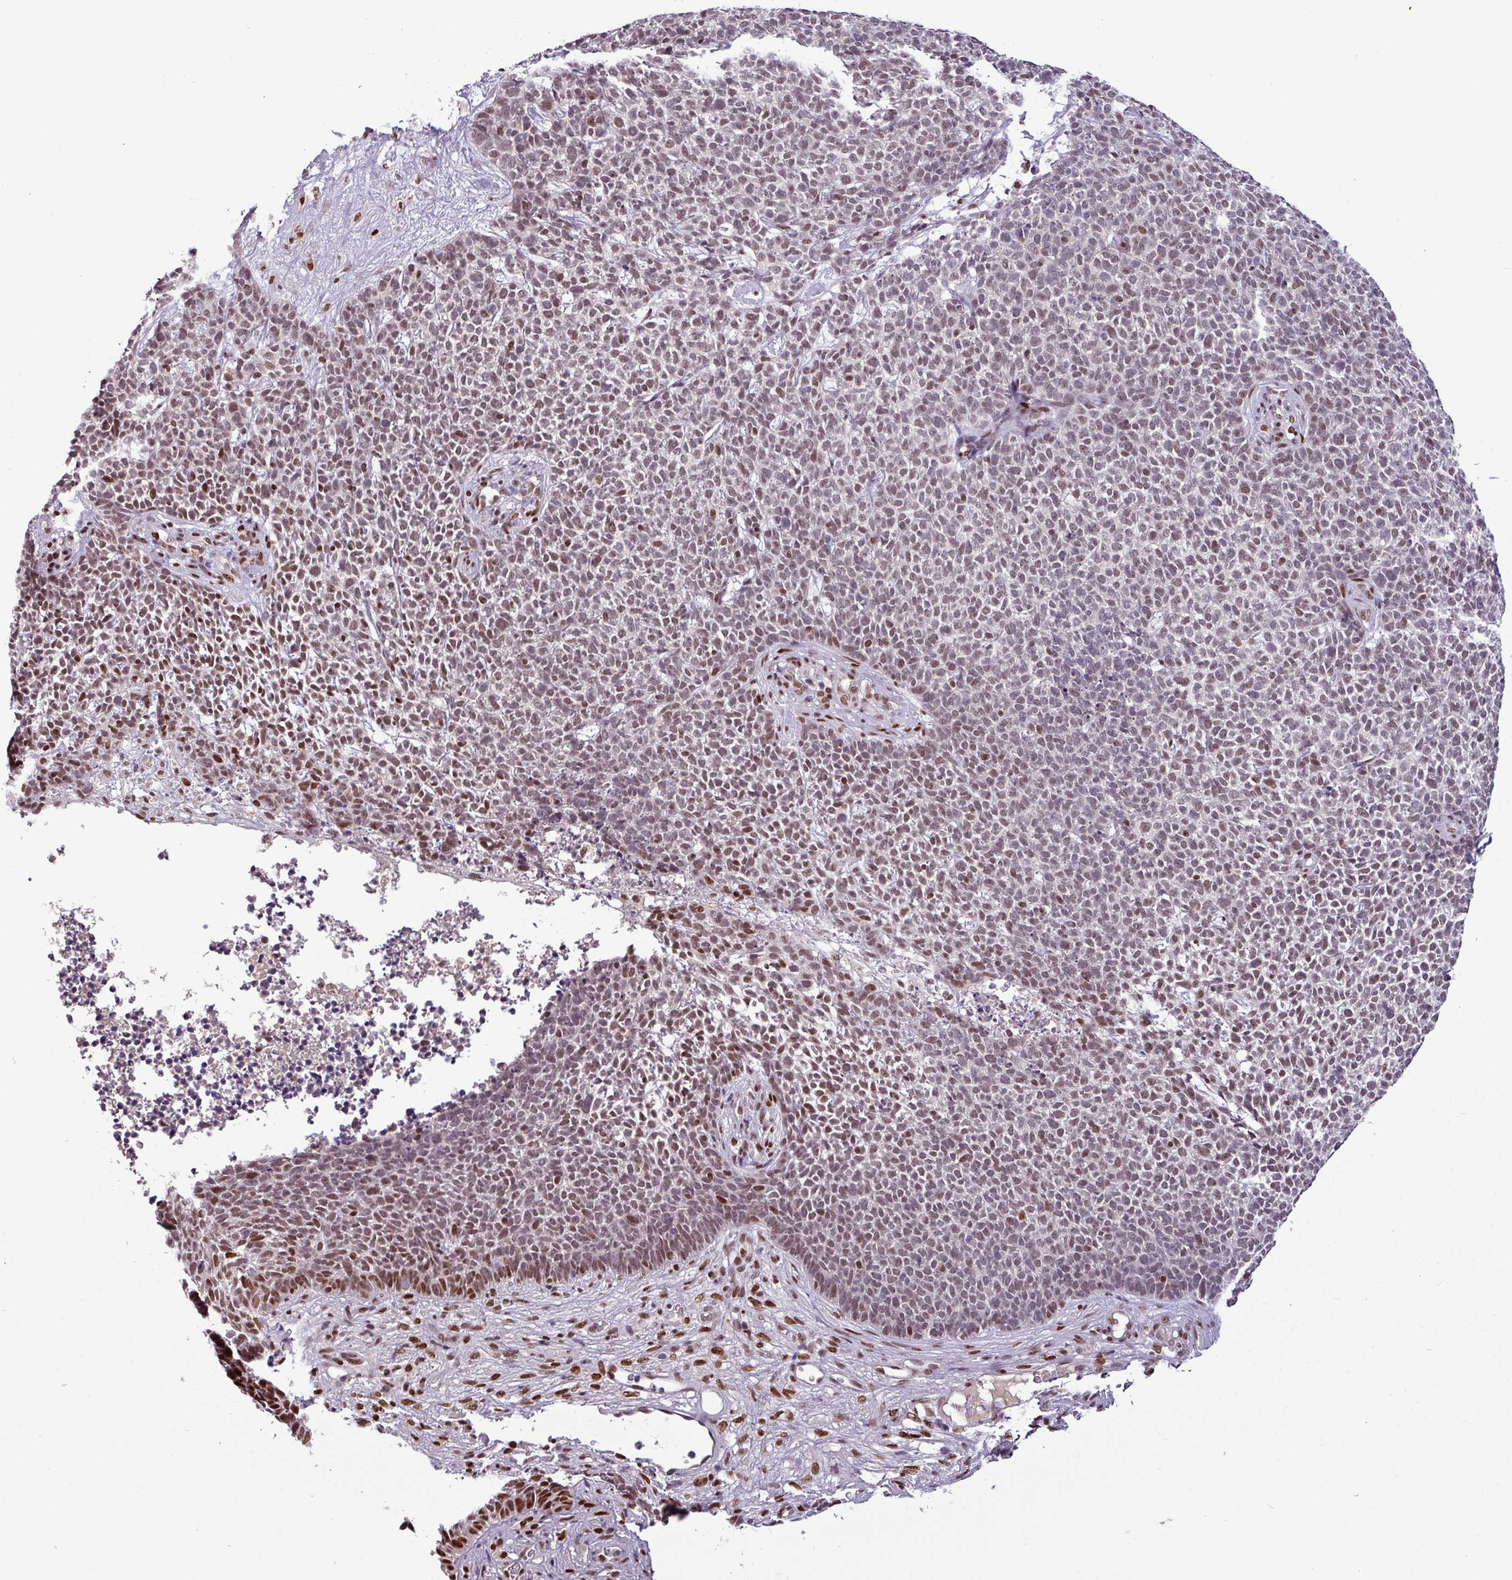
{"staining": {"intensity": "moderate", "quantity": "25%-75%", "location": "nuclear"}, "tissue": "skin cancer", "cell_type": "Tumor cells", "image_type": "cancer", "snomed": [{"axis": "morphology", "description": "Basal cell carcinoma"}, {"axis": "topography", "description": "Skin"}], "caption": "The photomicrograph reveals immunohistochemical staining of basal cell carcinoma (skin). There is moderate nuclear staining is appreciated in approximately 25%-75% of tumor cells.", "gene": "IRF2BPL", "patient": {"sex": "female", "age": 84}}